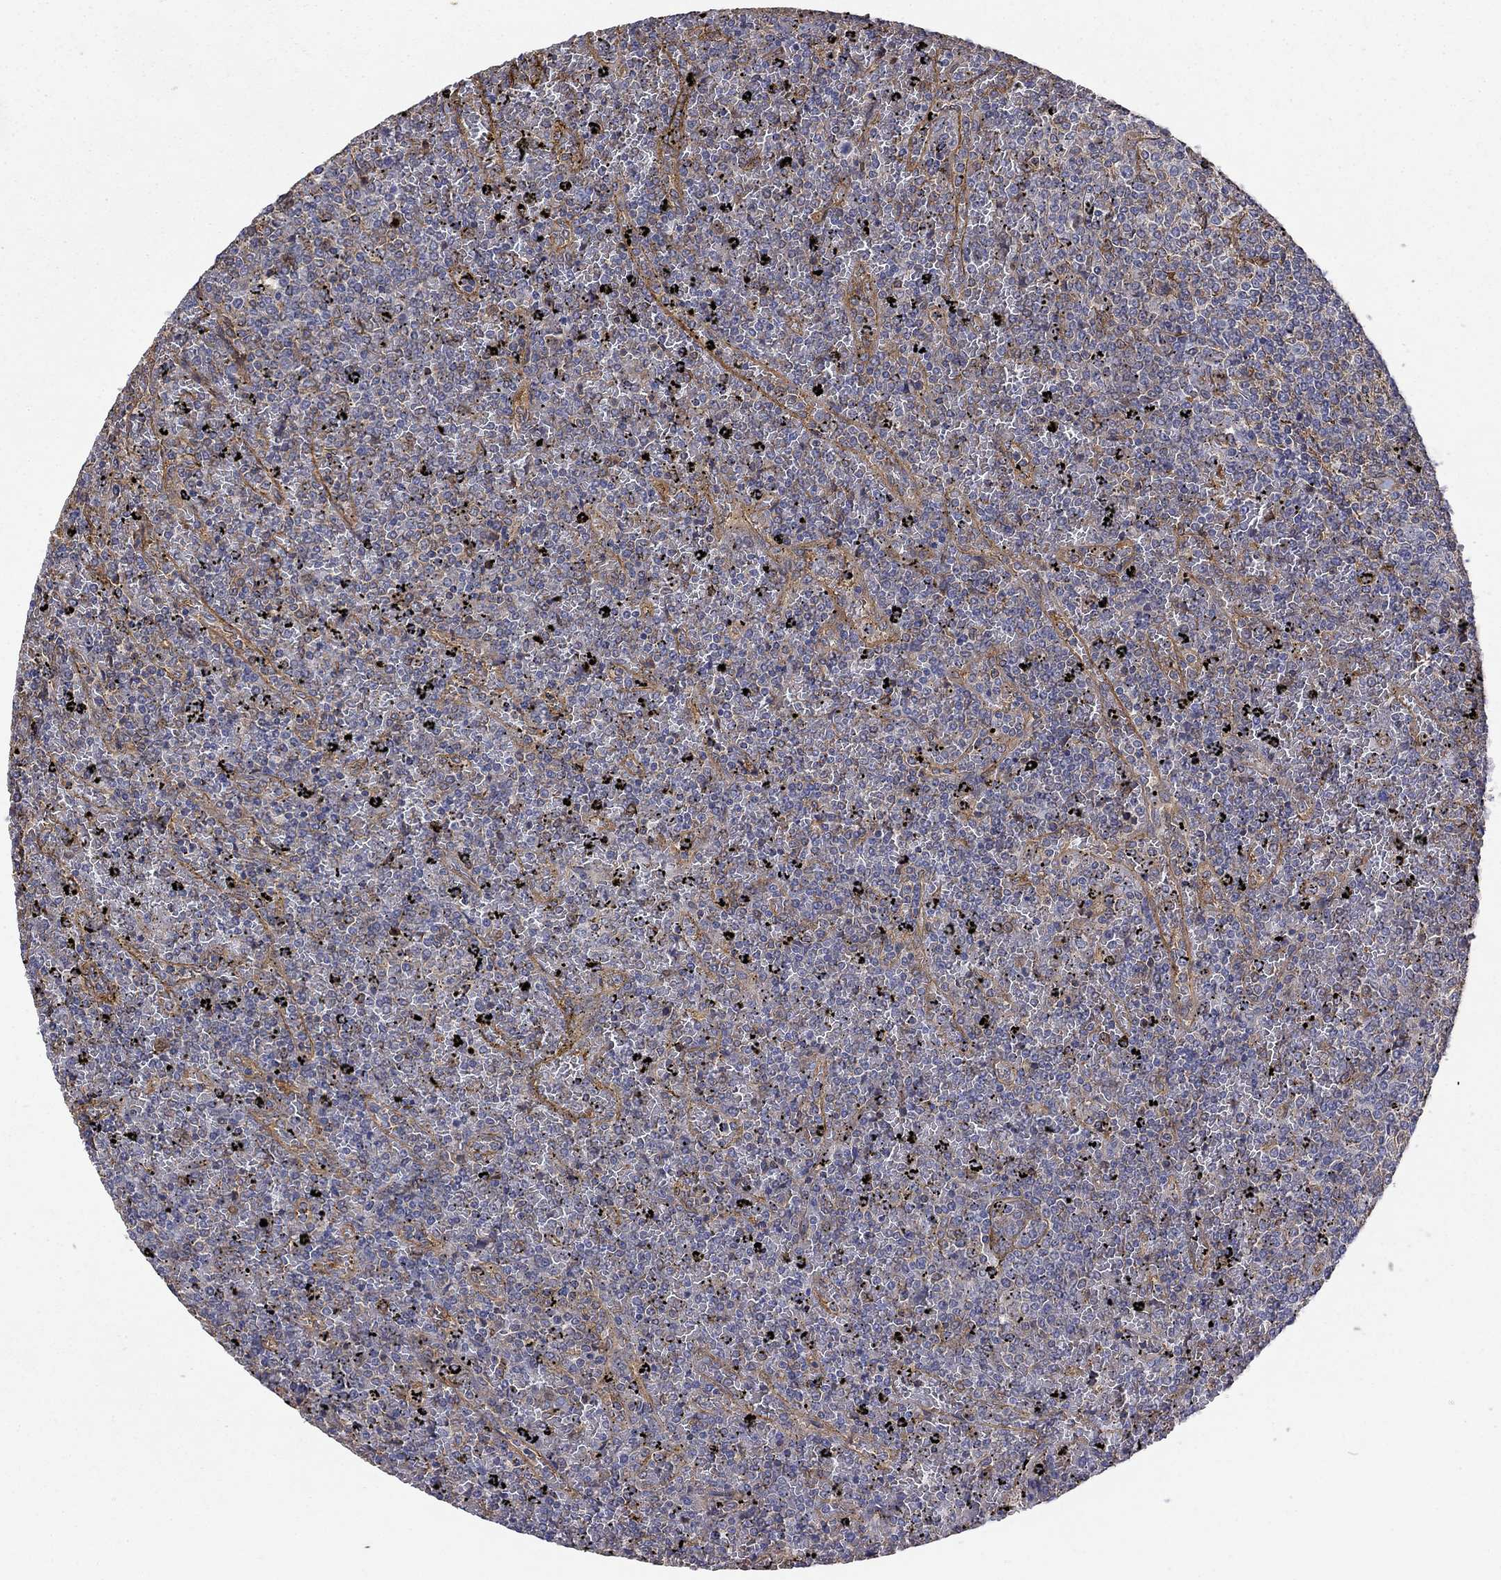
{"staining": {"intensity": "negative", "quantity": "none", "location": "none"}, "tissue": "lymphoma", "cell_type": "Tumor cells", "image_type": "cancer", "snomed": [{"axis": "morphology", "description": "Malignant lymphoma, non-Hodgkin's type, Low grade"}, {"axis": "topography", "description": "Spleen"}], "caption": "This is an IHC micrograph of human malignant lymphoma, non-Hodgkin's type (low-grade). There is no staining in tumor cells.", "gene": "DPYSL2", "patient": {"sex": "female", "age": 77}}